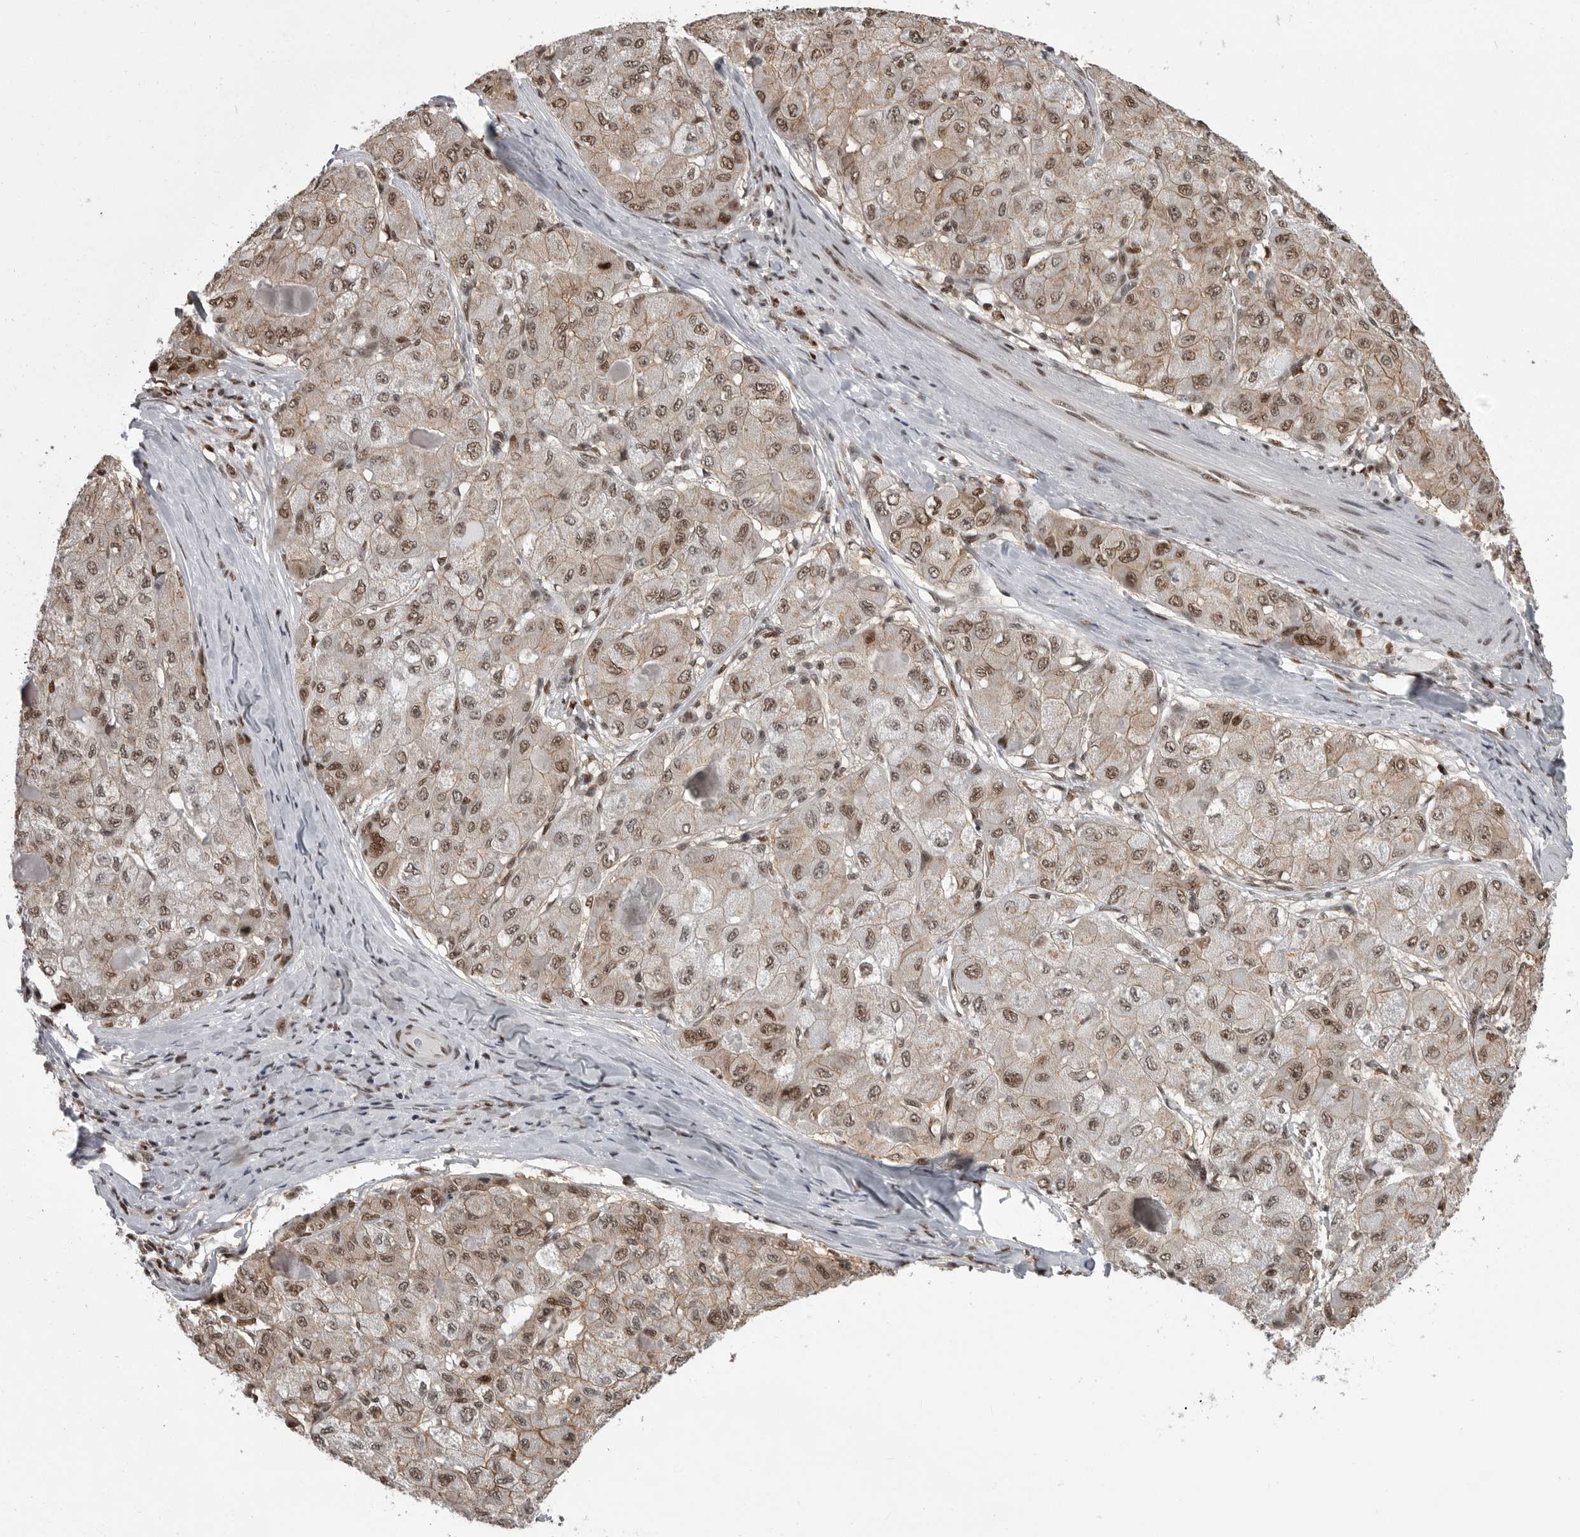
{"staining": {"intensity": "moderate", "quantity": ">75%", "location": "nuclear"}, "tissue": "liver cancer", "cell_type": "Tumor cells", "image_type": "cancer", "snomed": [{"axis": "morphology", "description": "Carcinoma, Hepatocellular, NOS"}, {"axis": "topography", "description": "Liver"}], "caption": "An immunohistochemistry (IHC) histopathology image of tumor tissue is shown. Protein staining in brown labels moderate nuclear positivity in hepatocellular carcinoma (liver) within tumor cells.", "gene": "YAF2", "patient": {"sex": "male", "age": 80}}